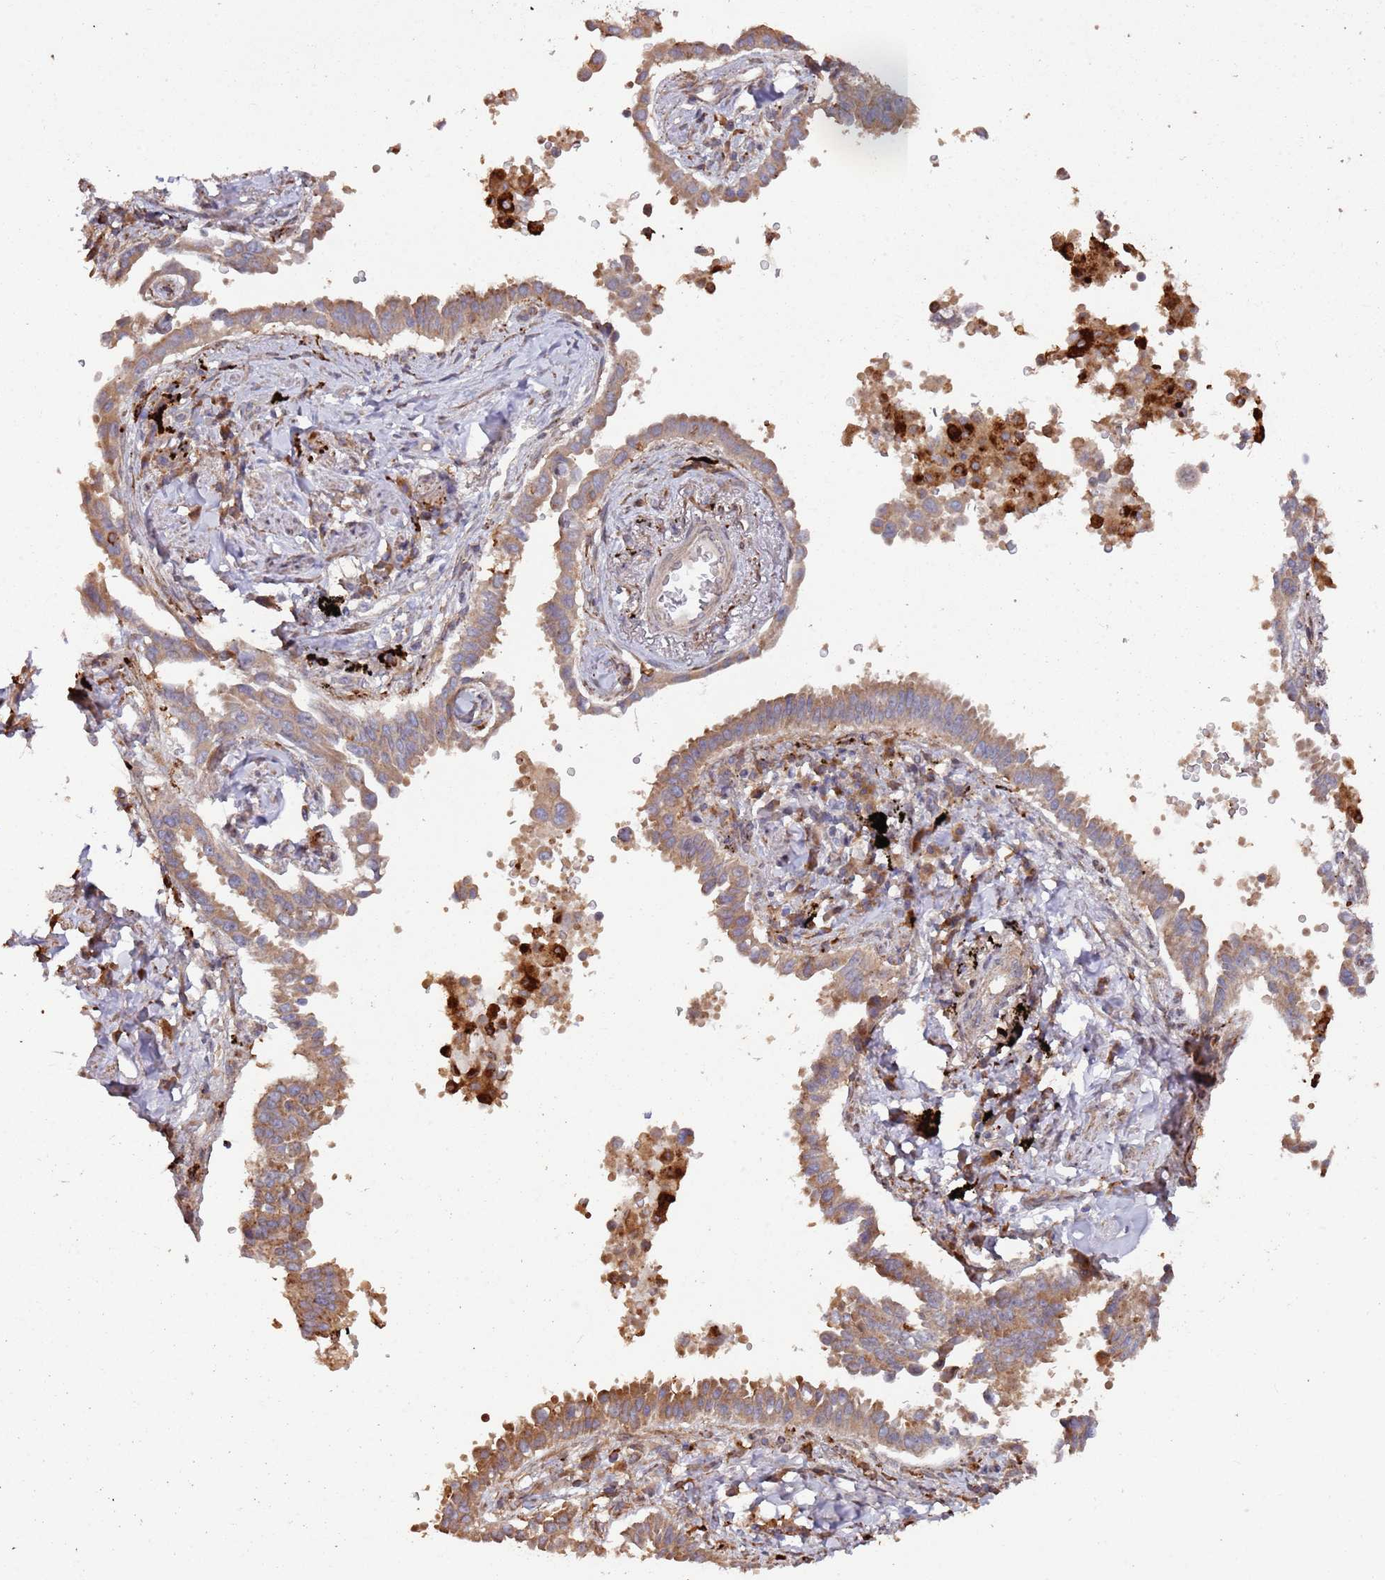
{"staining": {"intensity": "moderate", "quantity": ">75%", "location": "cytoplasmic/membranous"}, "tissue": "lung cancer", "cell_type": "Tumor cells", "image_type": "cancer", "snomed": [{"axis": "morphology", "description": "Adenocarcinoma, NOS"}, {"axis": "topography", "description": "Lung"}], "caption": "A histopathology image showing moderate cytoplasmic/membranous positivity in about >75% of tumor cells in lung adenocarcinoma, as visualized by brown immunohistochemical staining.", "gene": "LACC1", "patient": {"sex": "male", "age": 67}}